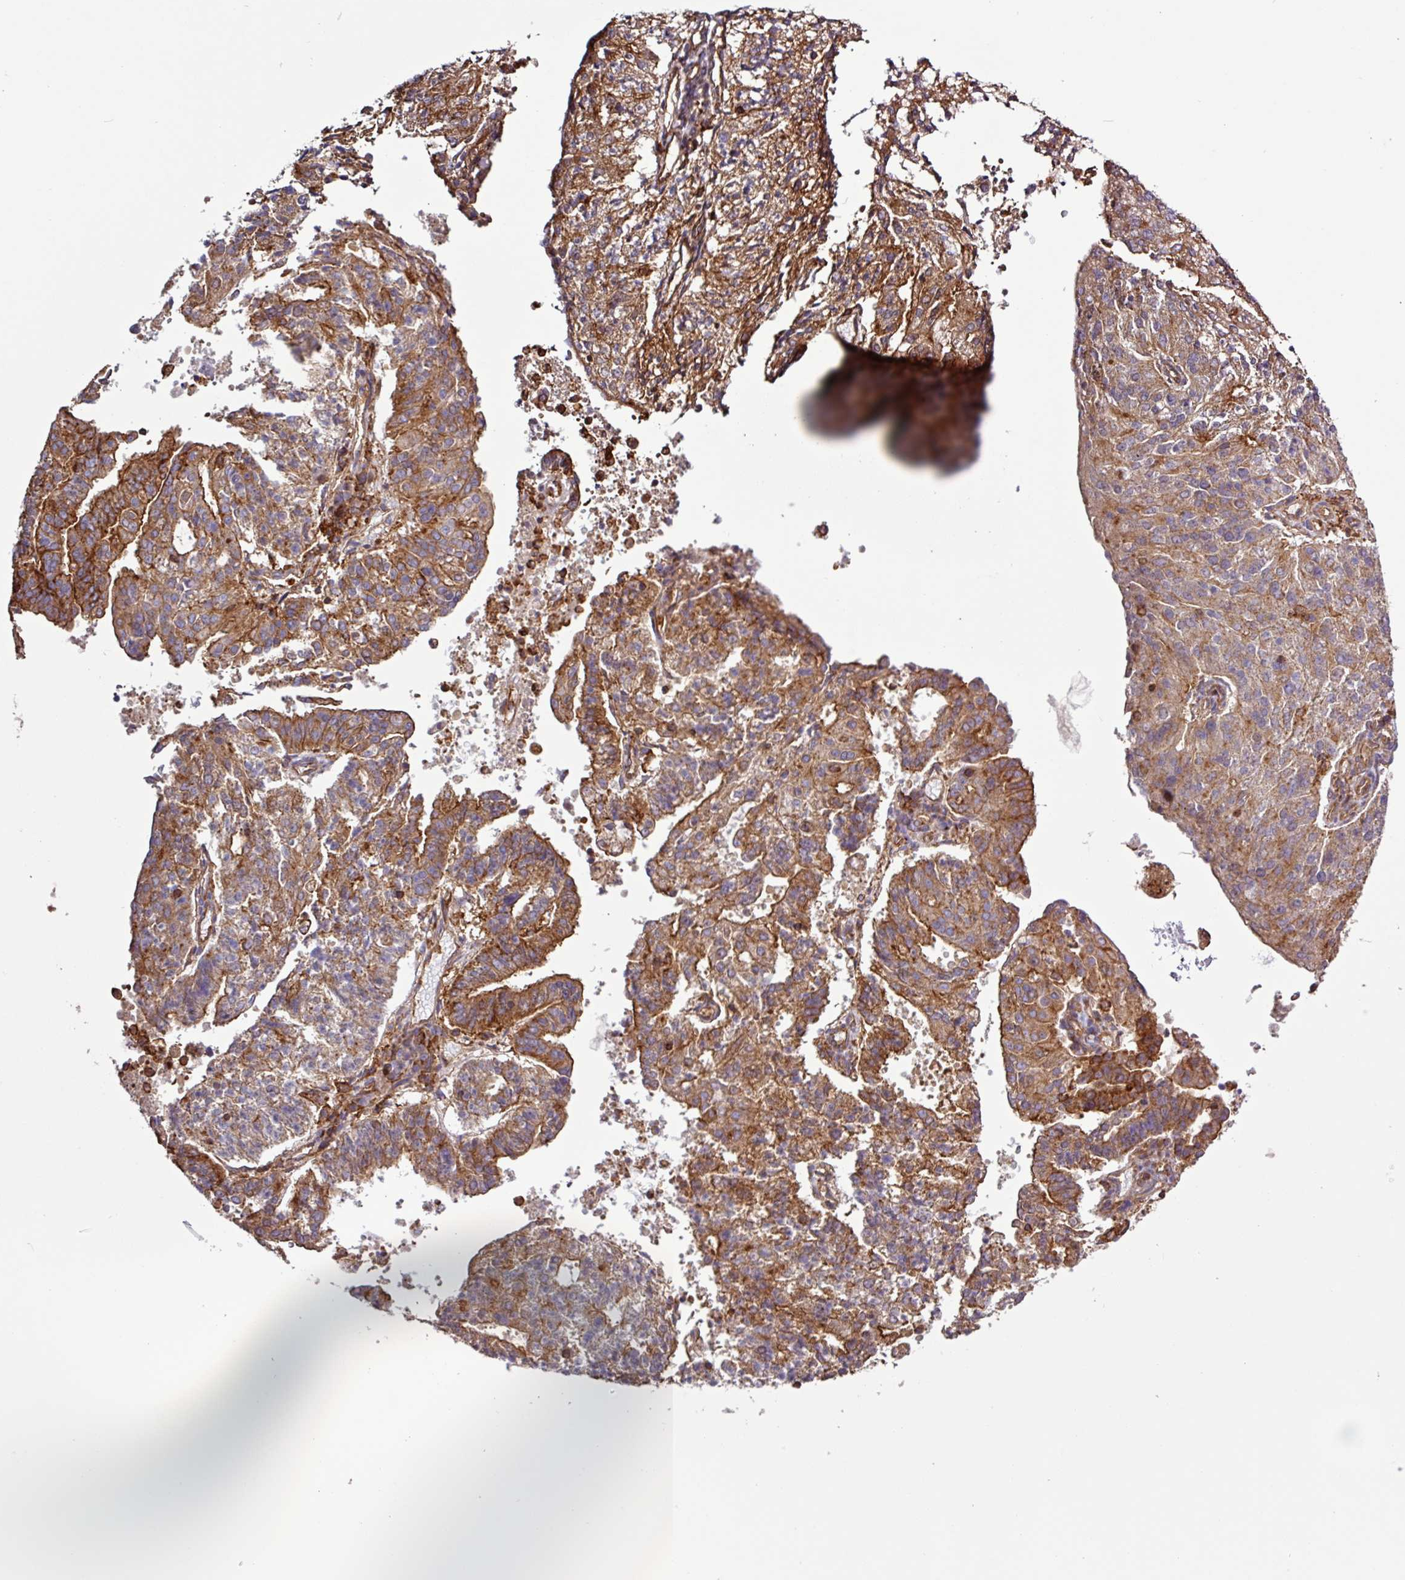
{"staining": {"intensity": "moderate", "quantity": ">75%", "location": "cytoplasmic/membranous"}, "tissue": "endometrial cancer", "cell_type": "Tumor cells", "image_type": "cancer", "snomed": [{"axis": "morphology", "description": "Adenocarcinoma, NOS"}, {"axis": "topography", "description": "Endometrium"}], "caption": "DAB (3,3'-diaminobenzidine) immunohistochemical staining of human adenocarcinoma (endometrial) displays moderate cytoplasmic/membranous protein expression in approximately >75% of tumor cells. Immunohistochemistry (ihc) stains the protein in brown and the nuclei are stained blue.", "gene": "ACTR3", "patient": {"sex": "female", "age": 82}}